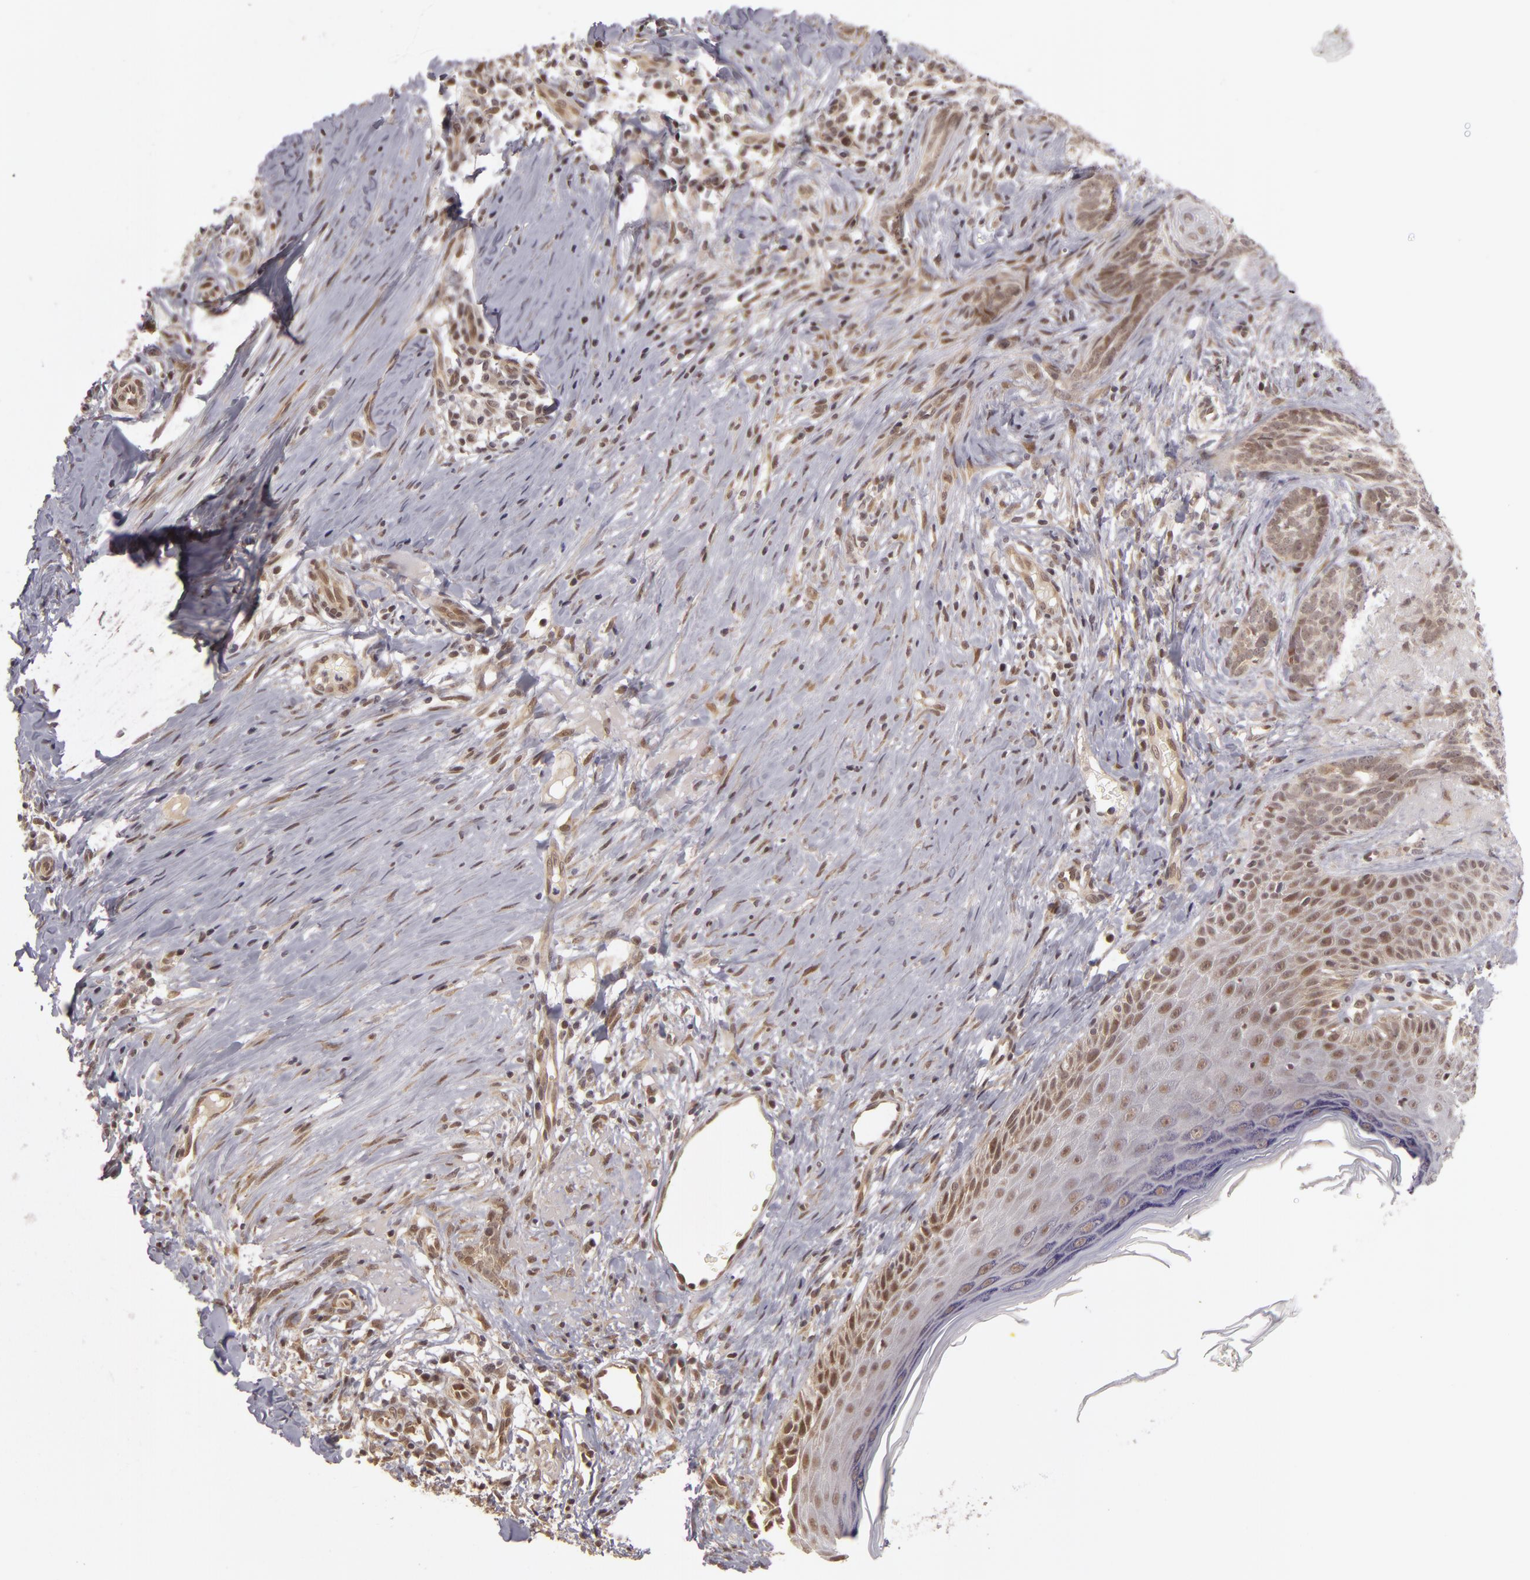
{"staining": {"intensity": "weak", "quantity": "25%-75%", "location": "nuclear"}, "tissue": "skin cancer", "cell_type": "Tumor cells", "image_type": "cancer", "snomed": [{"axis": "morphology", "description": "Basal cell carcinoma"}, {"axis": "topography", "description": "Skin"}], "caption": "A histopathology image of human skin cancer (basal cell carcinoma) stained for a protein exhibits weak nuclear brown staining in tumor cells. (brown staining indicates protein expression, while blue staining denotes nuclei).", "gene": "ZNF133", "patient": {"sex": "female", "age": 81}}